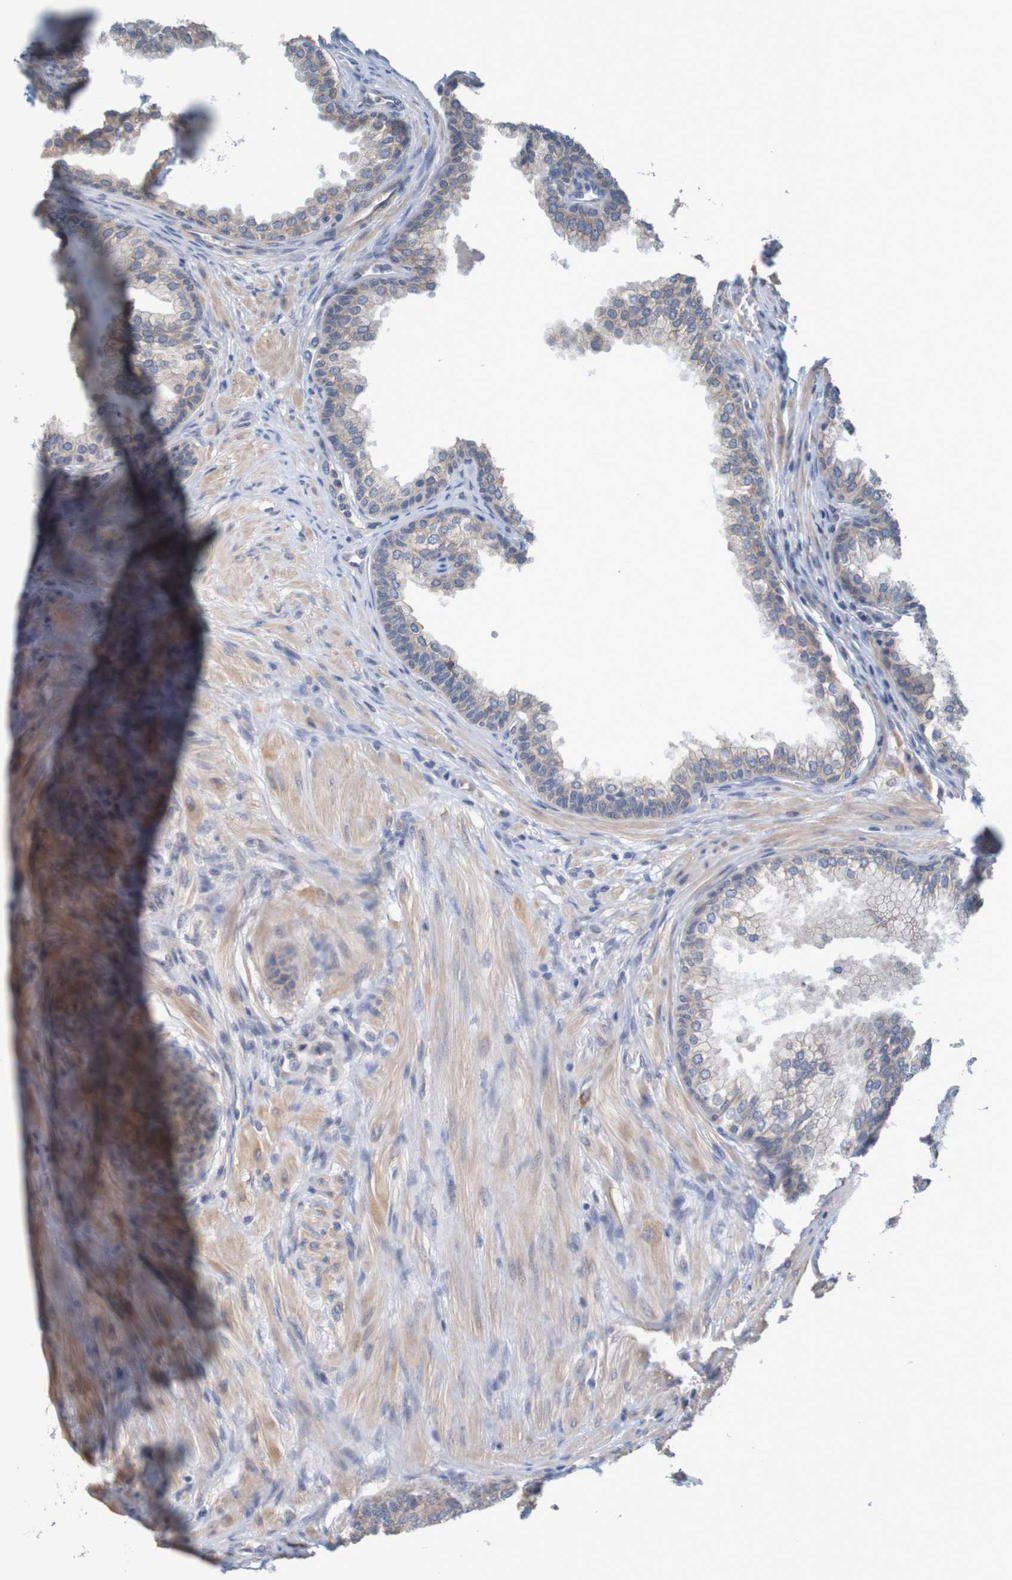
{"staining": {"intensity": "weak", "quantity": ">75%", "location": "cytoplasmic/membranous"}, "tissue": "prostate", "cell_type": "Glandular cells", "image_type": "normal", "snomed": [{"axis": "morphology", "description": "Normal tissue, NOS"}, {"axis": "morphology", "description": "Urothelial carcinoma, Low grade"}, {"axis": "topography", "description": "Urinary bladder"}, {"axis": "topography", "description": "Prostate"}], "caption": "Prostate was stained to show a protein in brown. There is low levels of weak cytoplasmic/membranous positivity in about >75% of glandular cells. (IHC, brightfield microscopy, high magnification).", "gene": "CLDN18", "patient": {"sex": "male", "age": 60}}